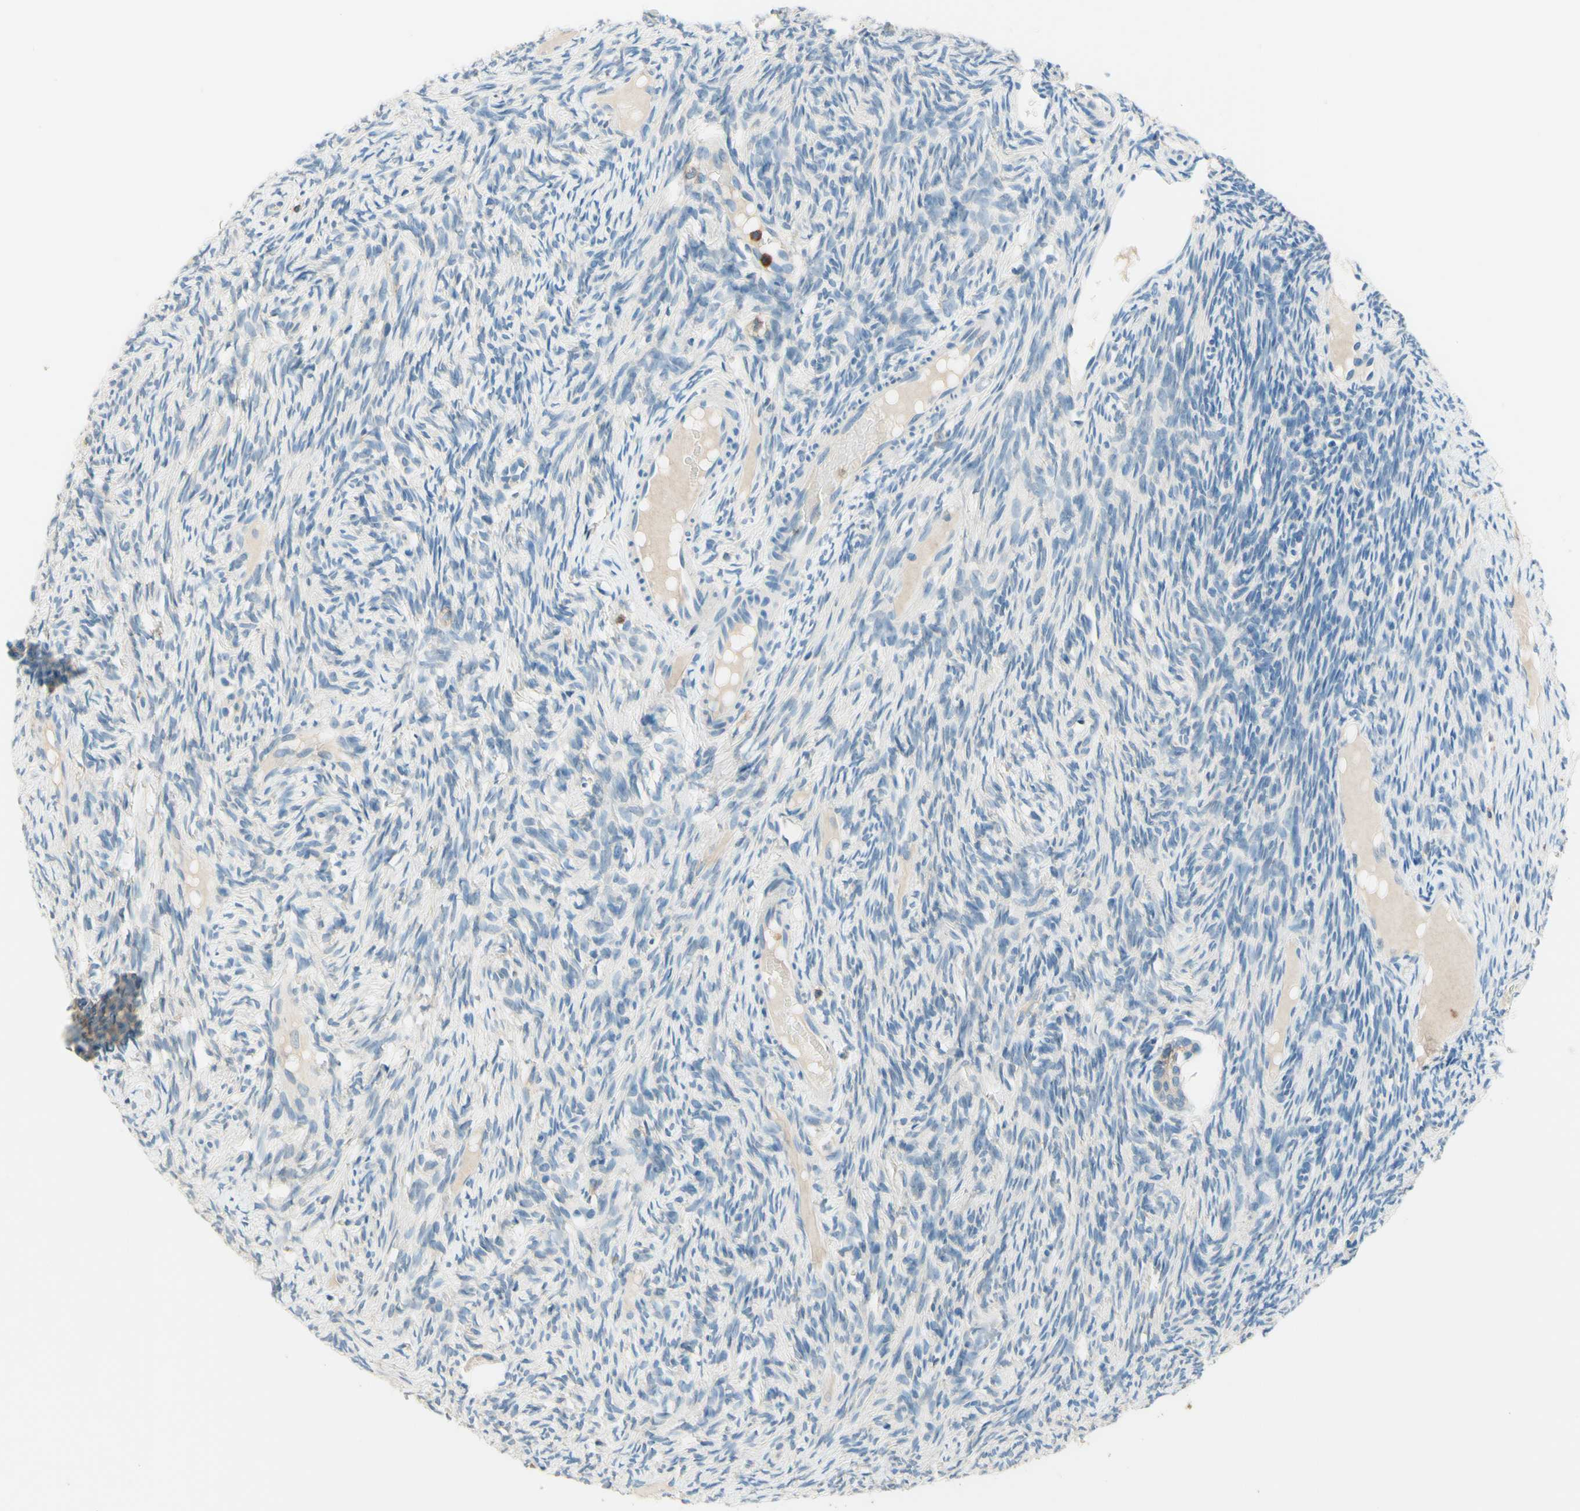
{"staining": {"intensity": "negative", "quantity": "none", "location": "none"}, "tissue": "ovary", "cell_type": "Ovarian stroma cells", "image_type": "normal", "snomed": [{"axis": "morphology", "description": "Normal tissue, NOS"}, {"axis": "topography", "description": "Ovary"}], "caption": "Immunohistochemistry (IHC) of benign ovary exhibits no positivity in ovarian stroma cells. (Stains: DAB (3,3'-diaminobenzidine) immunohistochemistry with hematoxylin counter stain, Microscopy: brightfield microscopy at high magnification).", "gene": "SIGLEC9", "patient": {"sex": "female", "age": 33}}